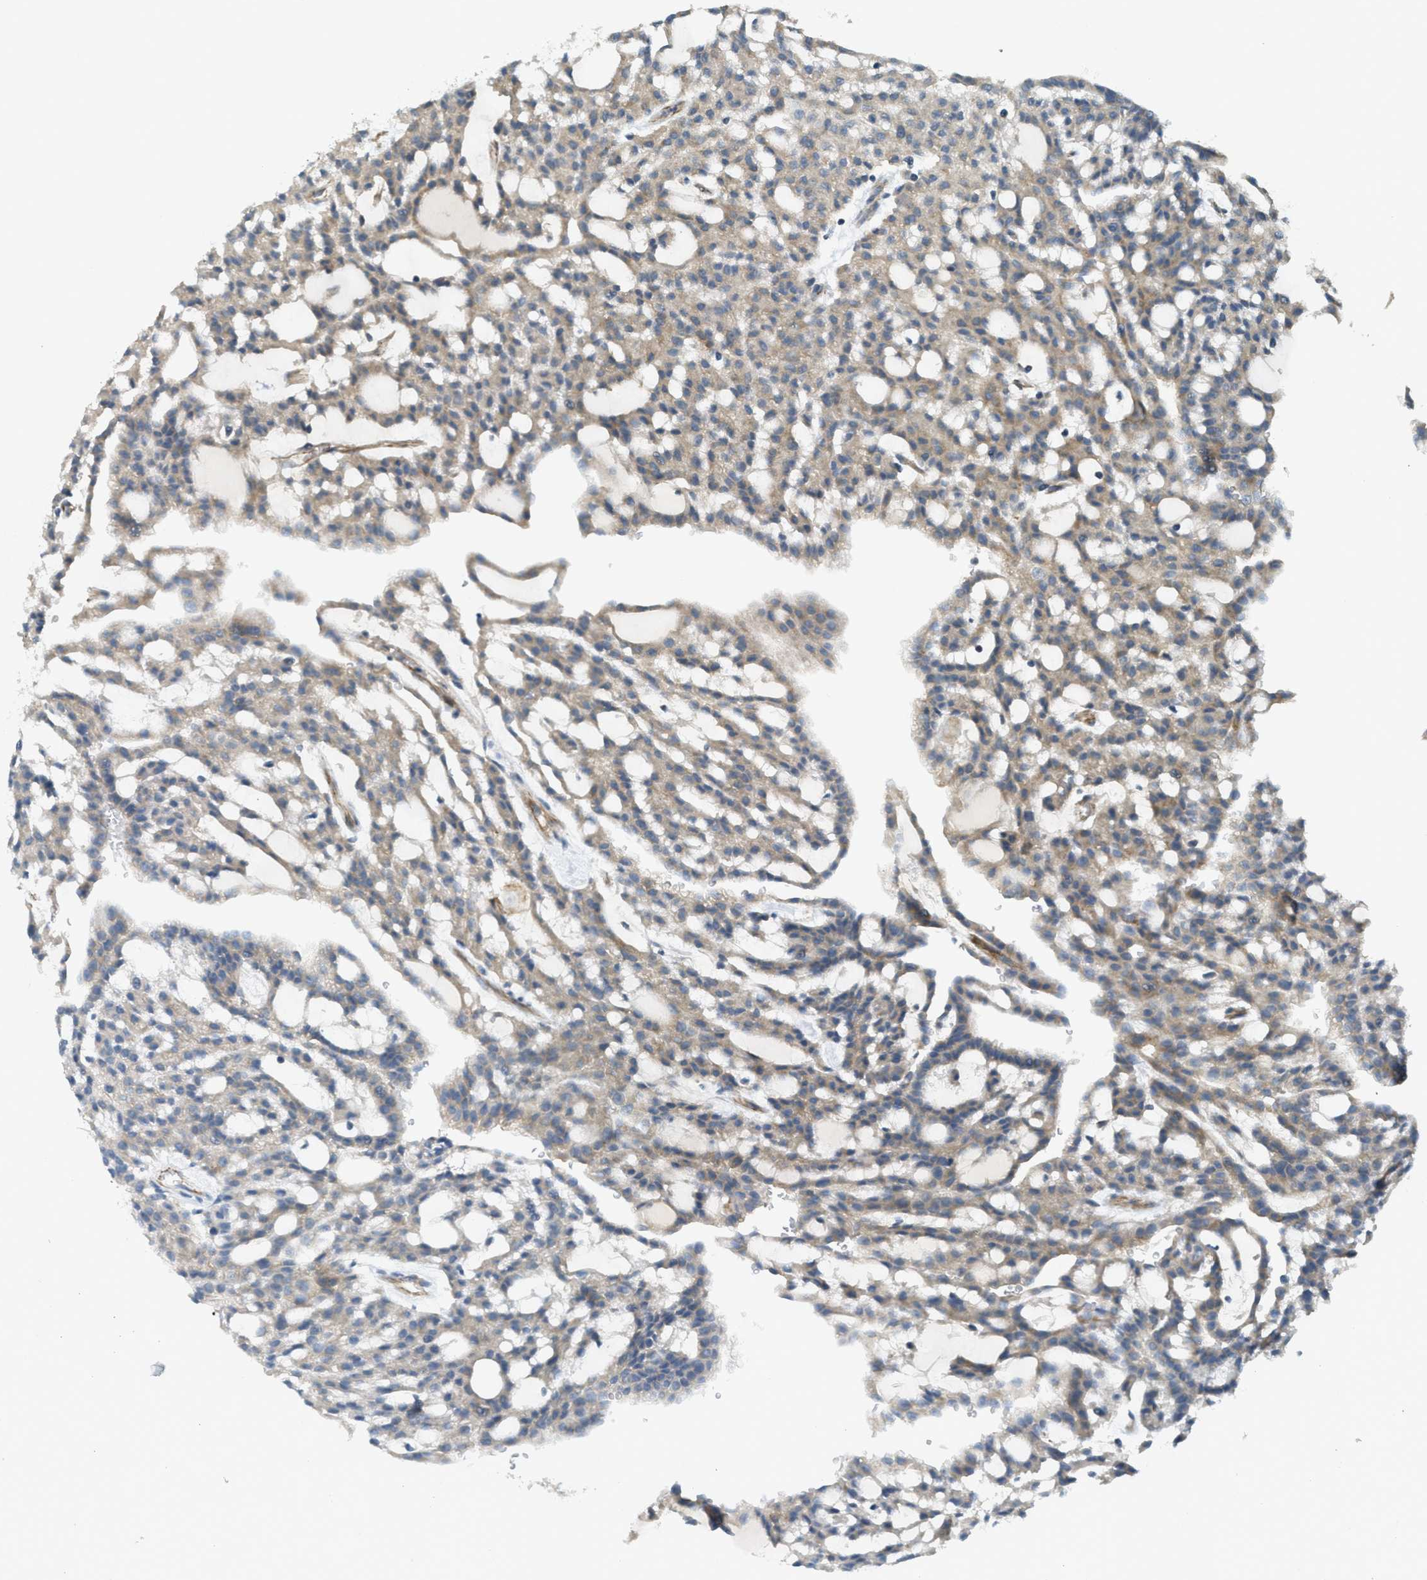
{"staining": {"intensity": "weak", "quantity": ">75%", "location": "cytoplasmic/membranous"}, "tissue": "renal cancer", "cell_type": "Tumor cells", "image_type": "cancer", "snomed": [{"axis": "morphology", "description": "Adenocarcinoma, NOS"}, {"axis": "topography", "description": "Kidney"}], "caption": "Renal cancer stained for a protein (brown) displays weak cytoplasmic/membranous positive positivity in about >75% of tumor cells.", "gene": "JCAD", "patient": {"sex": "male", "age": 63}}